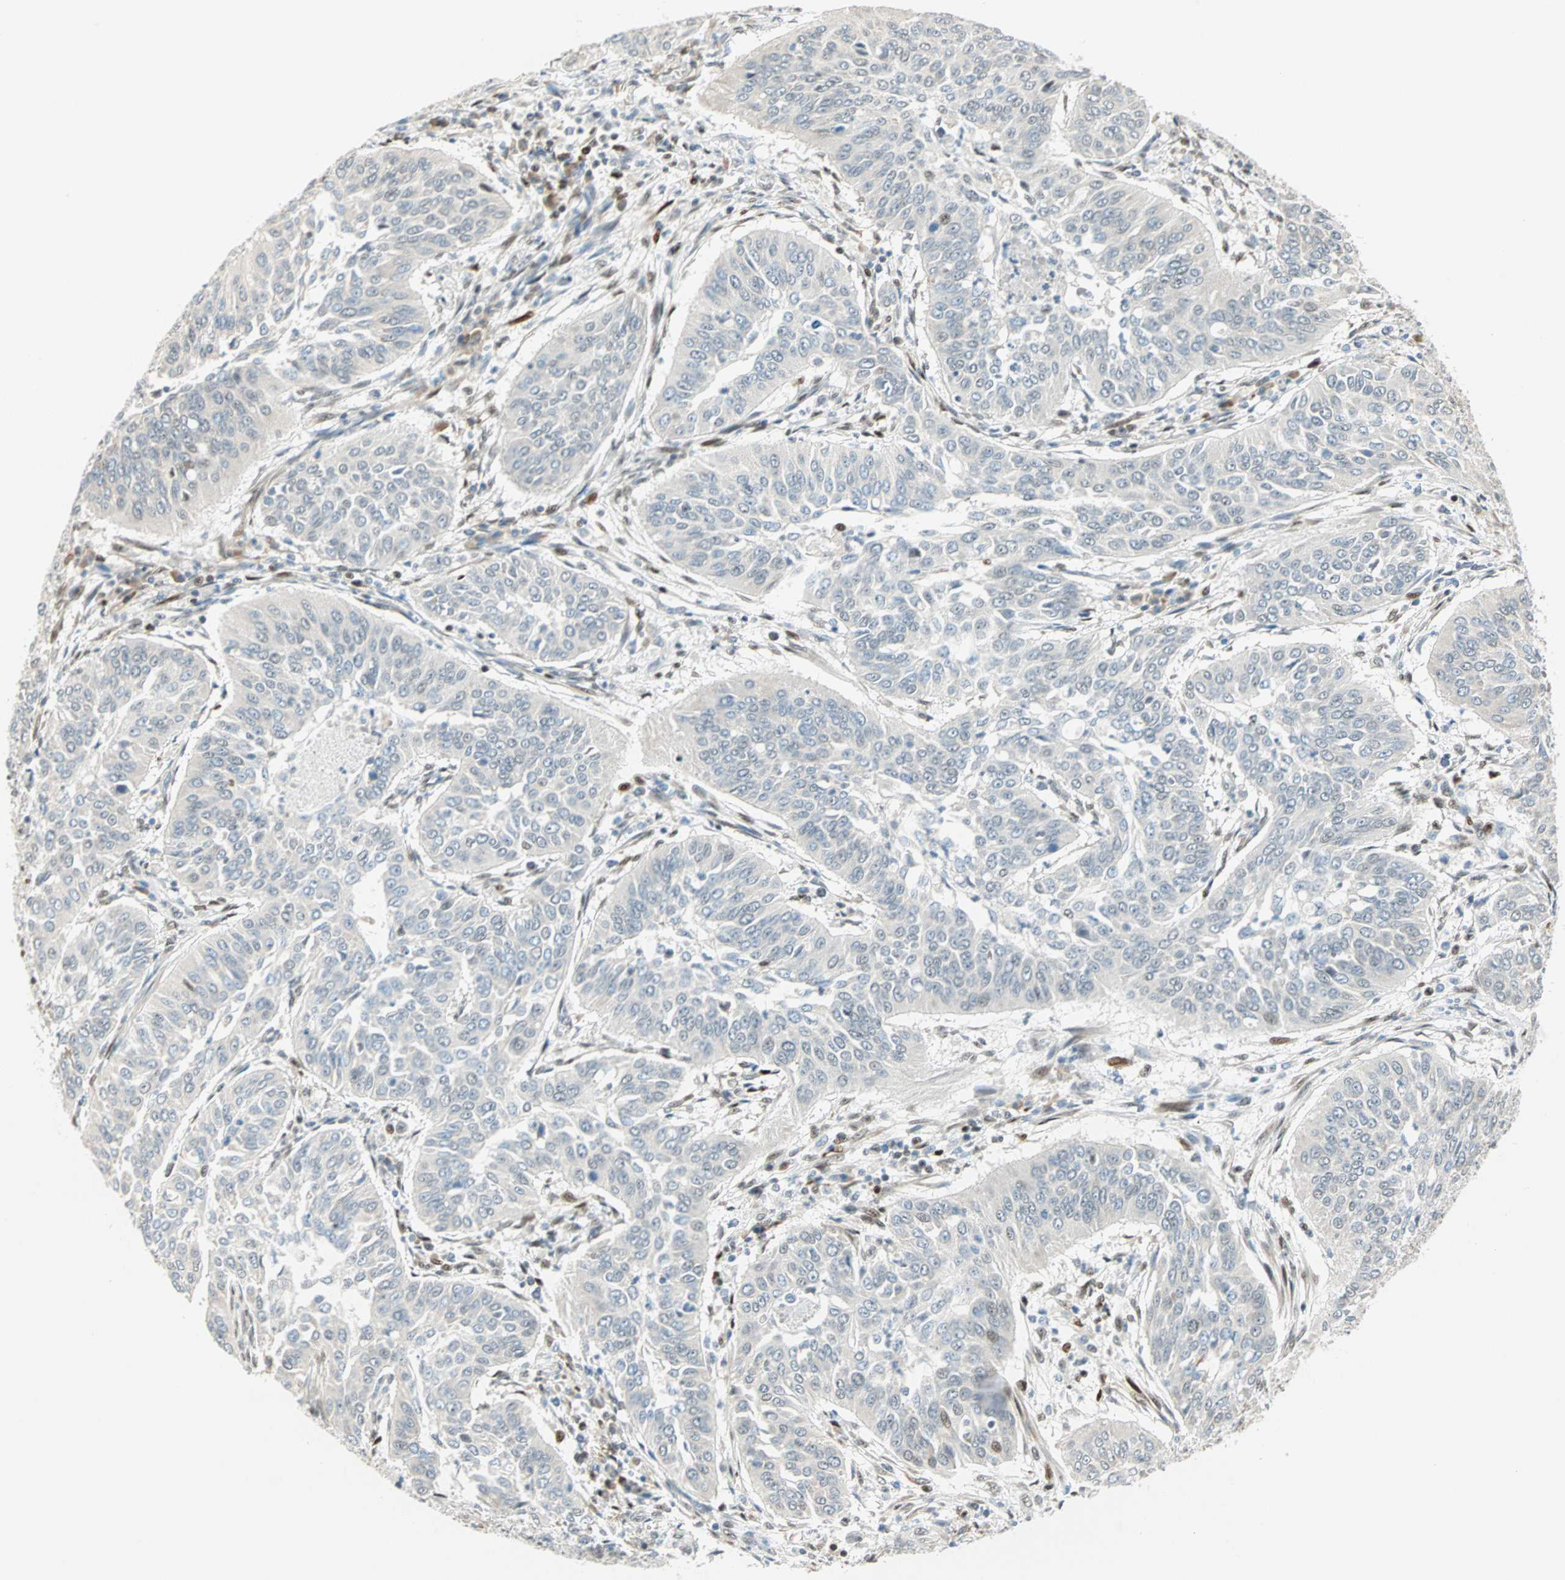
{"staining": {"intensity": "negative", "quantity": "none", "location": "none"}, "tissue": "cervical cancer", "cell_type": "Tumor cells", "image_type": "cancer", "snomed": [{"axis": "morphology", "description": "Normal tissue, NOS"}, {"axis": "morphology", "description": "Squamous cell carcinoma, NOS"}, {"axis": "topography", "description": "Cervix"}], "caption": "Tumor cells are negative for brown protein staining in cervical cancer (squamous cell carcinoma).", "gene": "MSX2", "patient": {"sex": "female", "age": 39}}